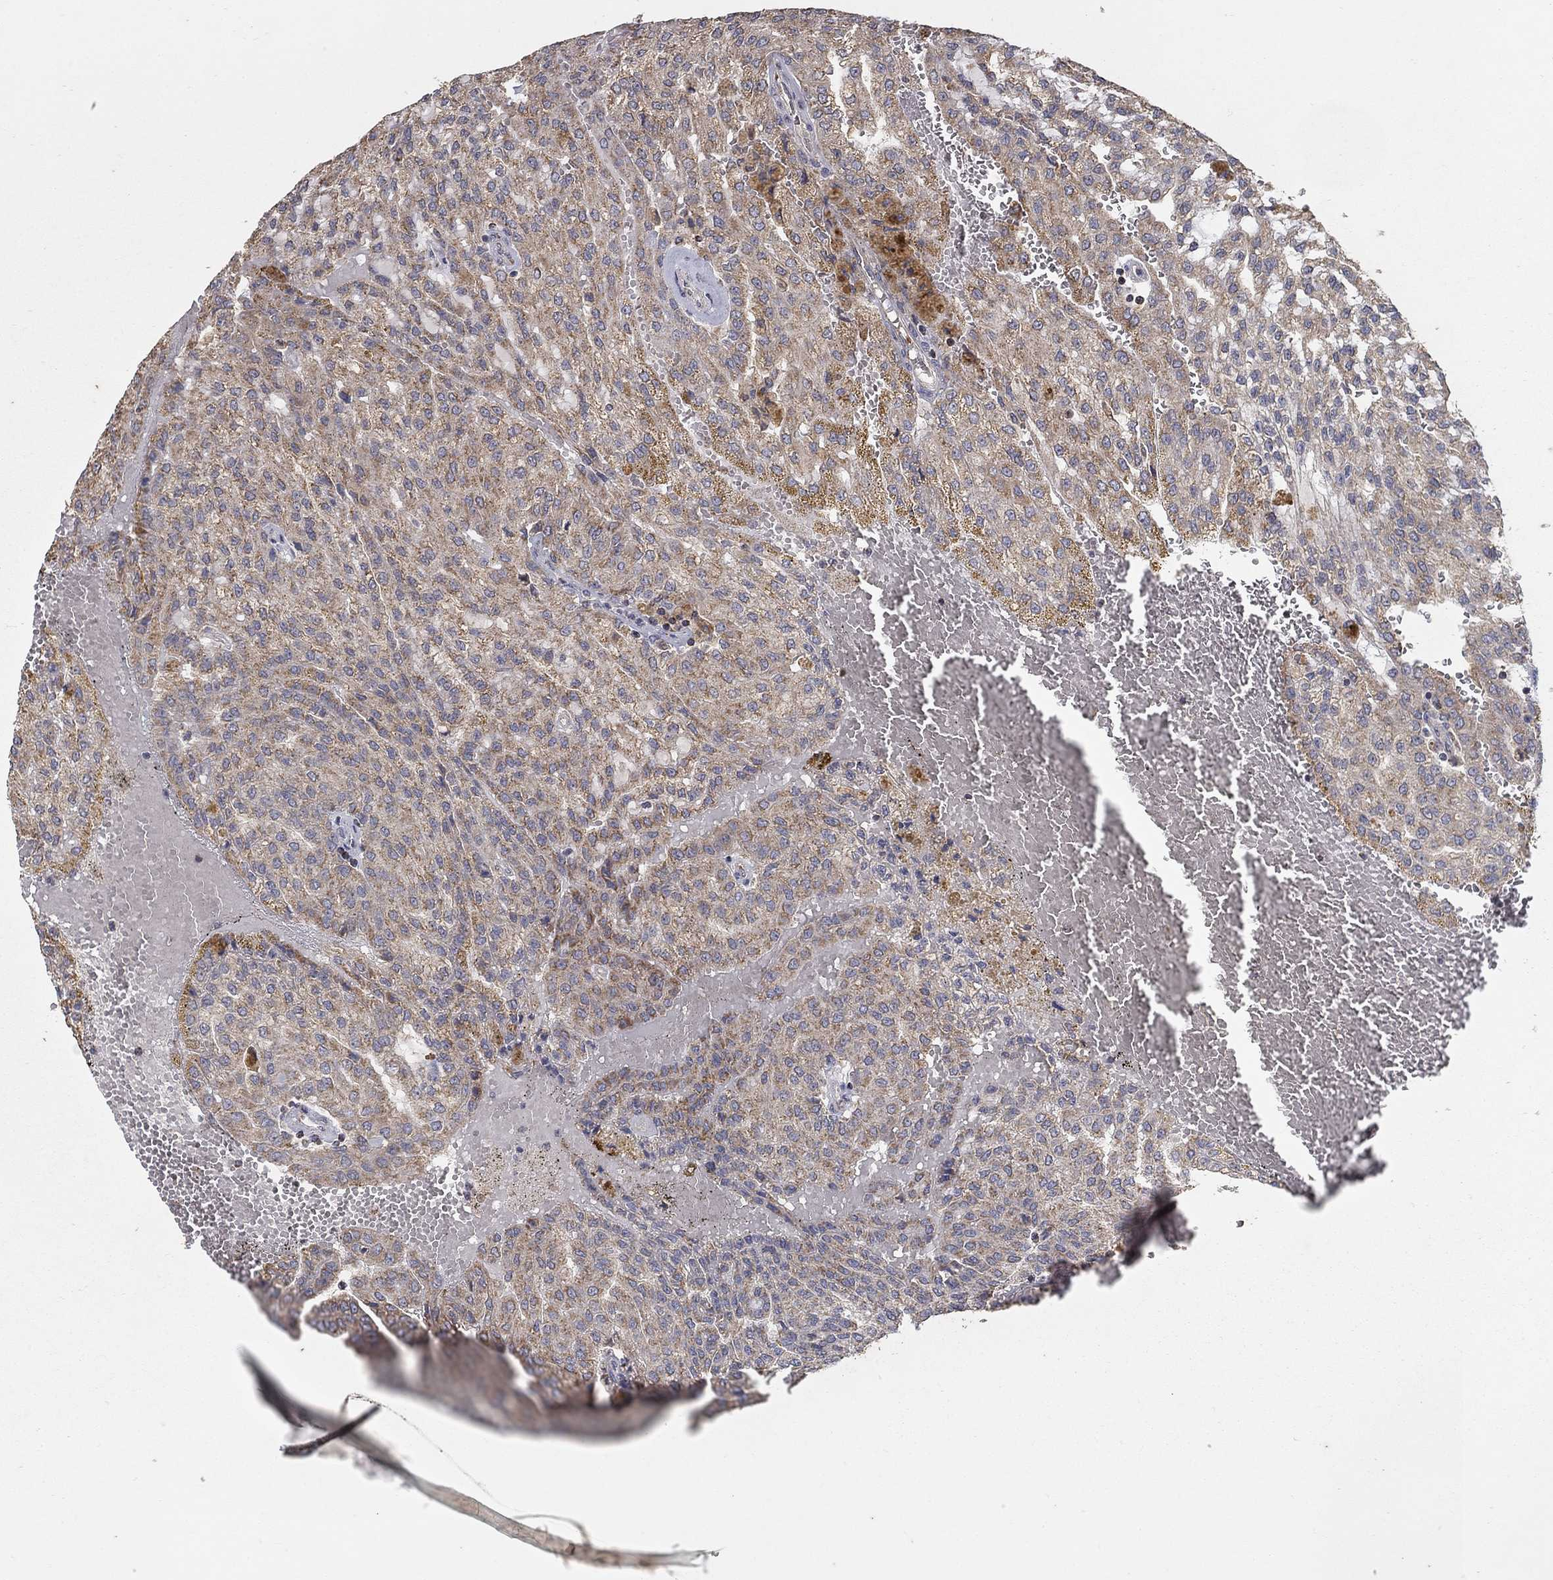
{"staining": {"intensity": "weak", "quantity": ">75%", "location": "cytoplasmic/membranous"}, "tissue": "renal cancer", "cell_type": "Tumor cells", "image_type": "cancer", "snomed": [{"axis": "morphology", "description": "Adenocarcinoma, NOS"}, {"axis": "topography", "description": "Kidney"}], "caption": "IHC (DAB (3,3'-diaminobenzidine)) staining of renal cancer (adenocarcinoma) demonstrates weak cytoplasmic/membranous protein expression in approximately >75% of tumor cells.", "gene": "GPSM1", "patient": {"sex": "male", "age": 63}}